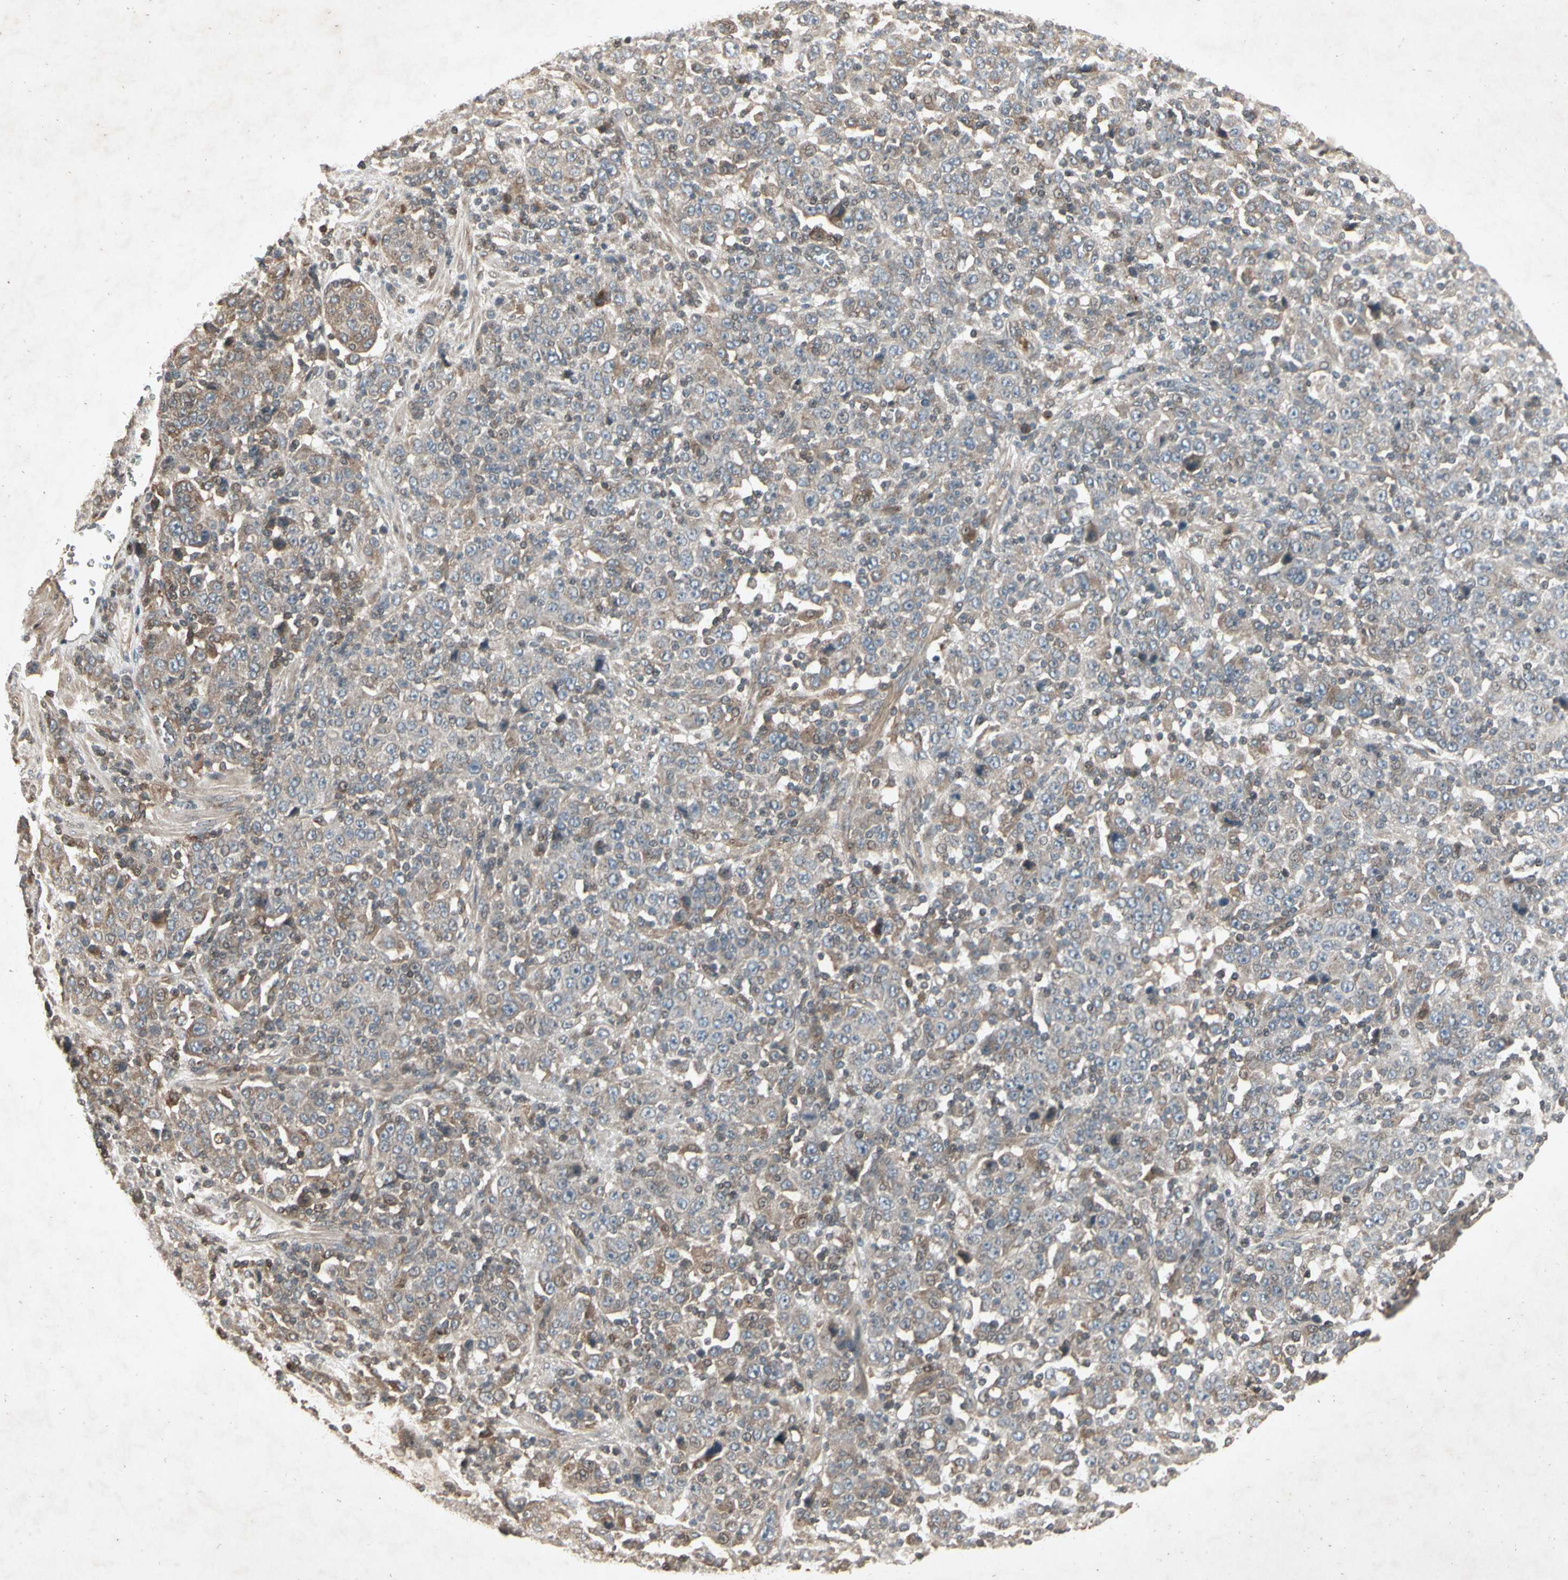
{"staining": {"intensity": "weak", "quantity": ">75%", "location": "cytoplasmic/membranous"}, "tissue": "stomach cancer", "cell_type": "Tumor cells", "image_type": "cancer", "snomed": [{"axis": "morphology", "description": "Normal tissue, NOS"}, {"axis": "morphology", "description": "Adenocarcinoma, NOS"}, {"axis": "topography", "description": "Stomach, upper"}, {"axis": "topography", "description": "Stomach"}], "caption": "Stomach cancer (adenocarcinoma) stained with a protein marker displays weak staining in tumor cells.", "gene": "TEK", "patient": {"sex": "male", "age": 59}}